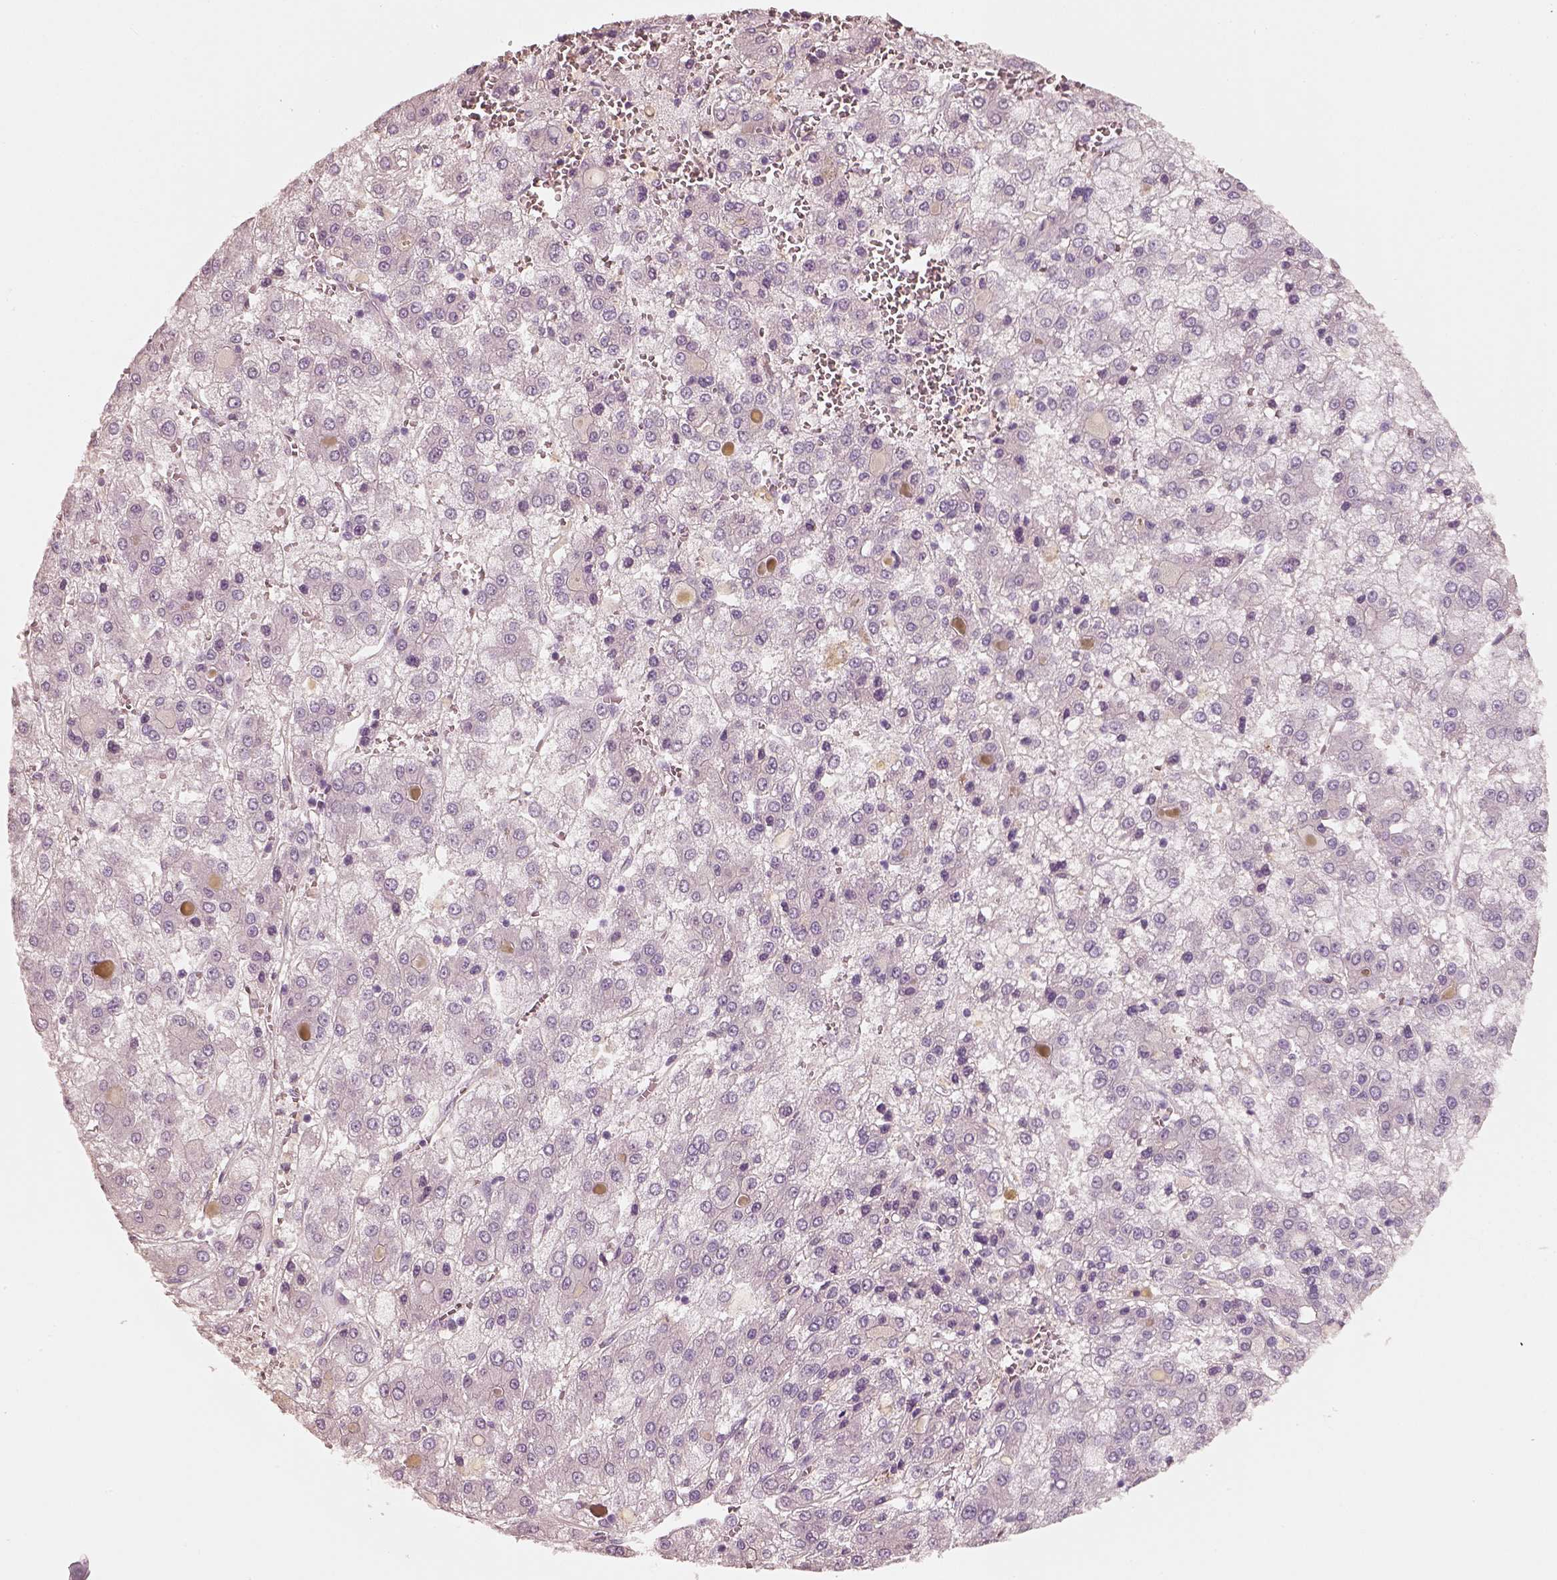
{"staining": {"intensity": "negative", "quantity": "none", "location": "none"}, "tissue": "liver cancer", "cell_type": "Tumor cells", "image_type": "cancer", "snomed": [{"axis": "morphology", "description": "Carcinoma, Hepatocellular, NOS"}, {"axis": "topography", "description": "Liver"}], "caption": "The photomicrograph displays no staining of tumor cells in liver cancer. The staining was performed using DAB (3,3'-diaminobenzidine) to visualize the protein expression in brown, while the nuclei were stained in blue with hematoxylin (Magnification: 20x).", "gene": "RS1", "patient": {"sex": "male", "age": 73}}